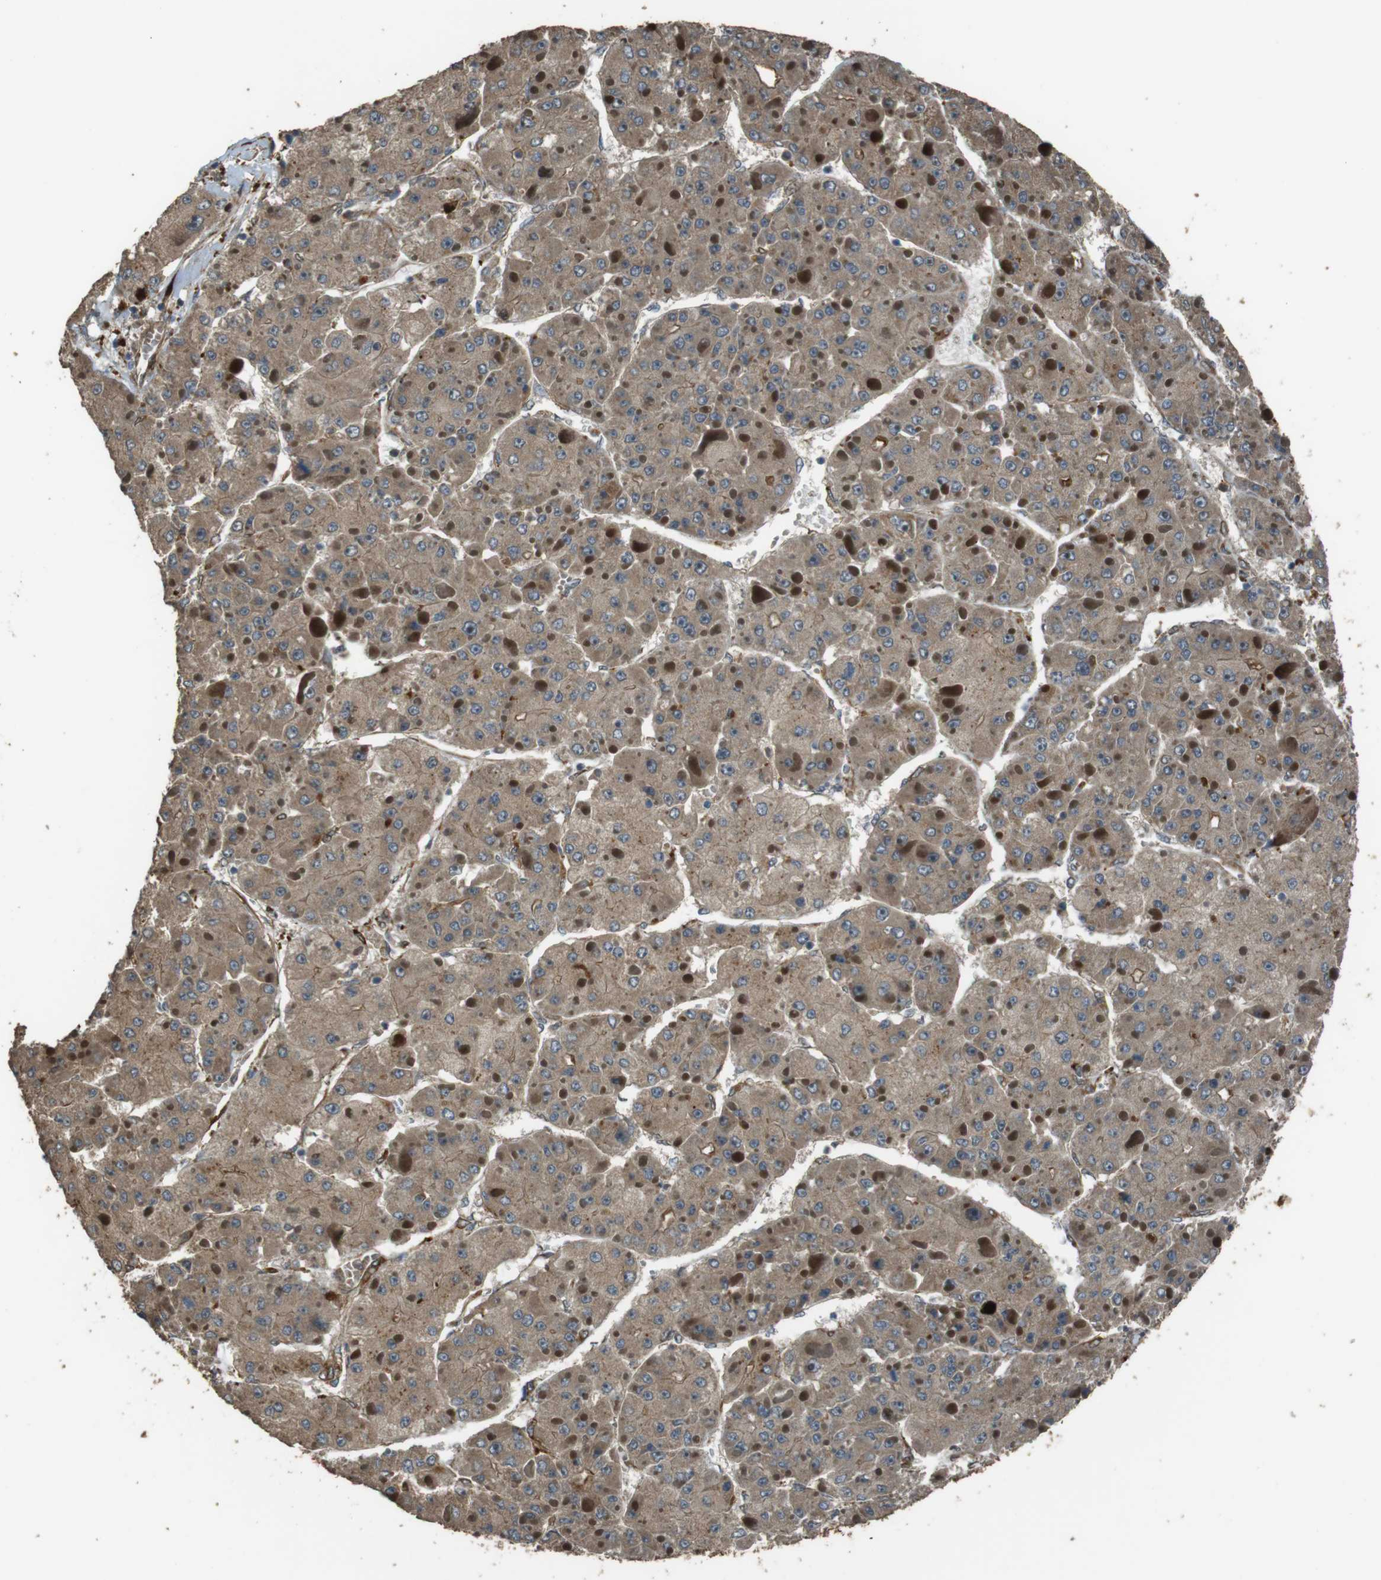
{"staining": {"intensity": "moderate", "quantity": ">75%", "location": "cytoplasmic/membranous"}, "tissue": "liver cancer", "cell_type": "Tumor cells", "image_type": "cancer", "snomed": [{"axis": "morphology", "description": "Carcinoma, Hepatocellular, NOS"}, {"axis": "topography", "description": "Liver"}], "caption": "This micrograph reveals immunohistochemistry staining of hepatocellular carcinoma (liver), with medium moderate cytoplasmic/membranous staining in about >75% of tumor cells.", "gene": "MSRB3", "patient": {"sex": "female", "age": 73}}